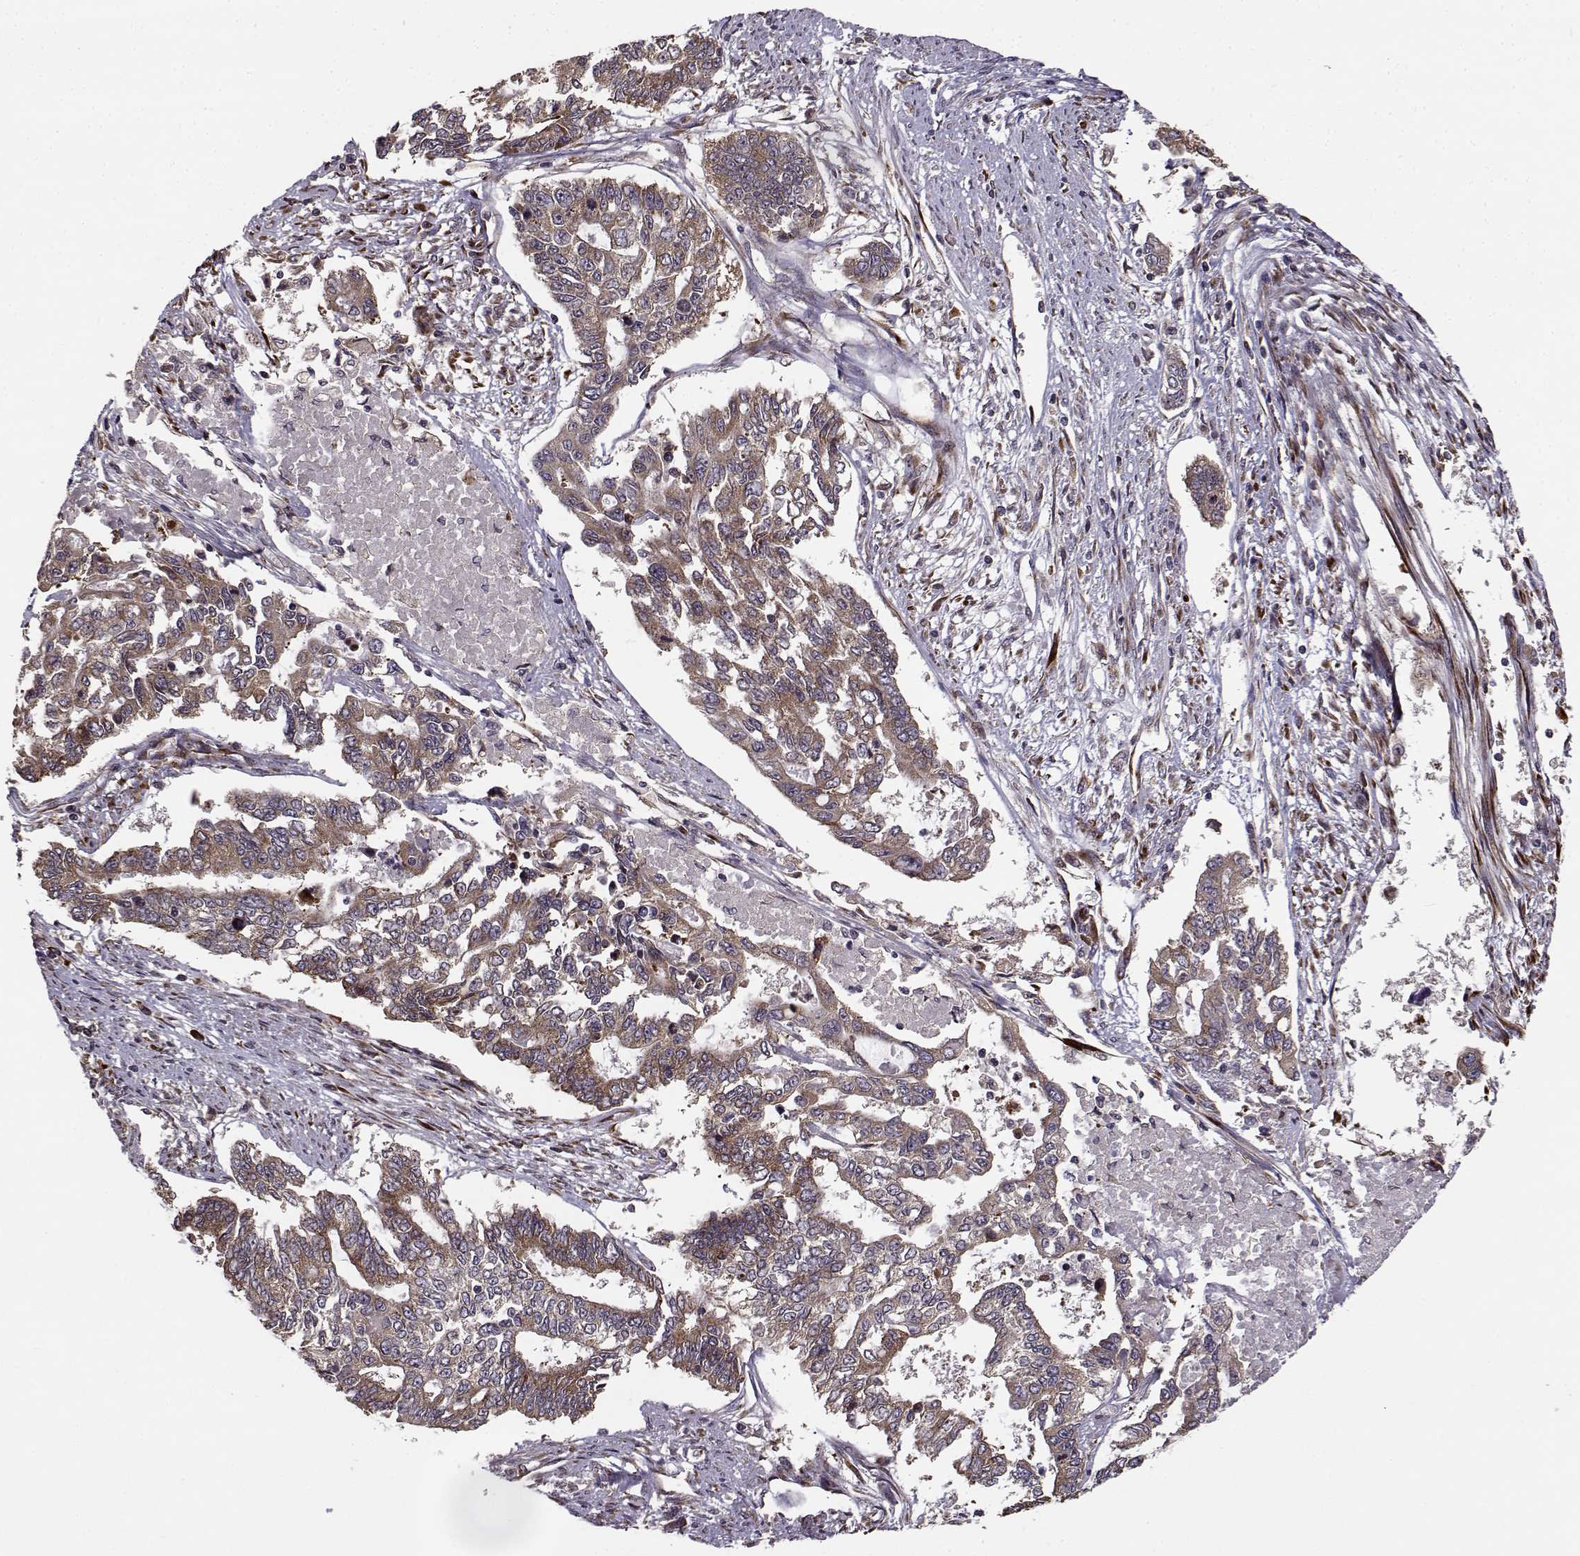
{"staining": {"intensity": "strong", "quantity": ">75%", "location": "cytoplasmic/membranous"}, "tissue": "endometrial cancer", "cell_type": "Tumor cells", "image_type": "cancer", "snomed": [{"axis": "morphology", "description": "Adenocarcinoma, NOS"}, {"axis": "topography", "description": "Uterus"}], "caption": "Protein staining exhibits strong cytoplasmic/membranous positivity in approximately >75% of tumor cells in adenocarcinoma (endometrial).", "gene": "RPL31", "patient": {"sex": "female", "age": 59}}